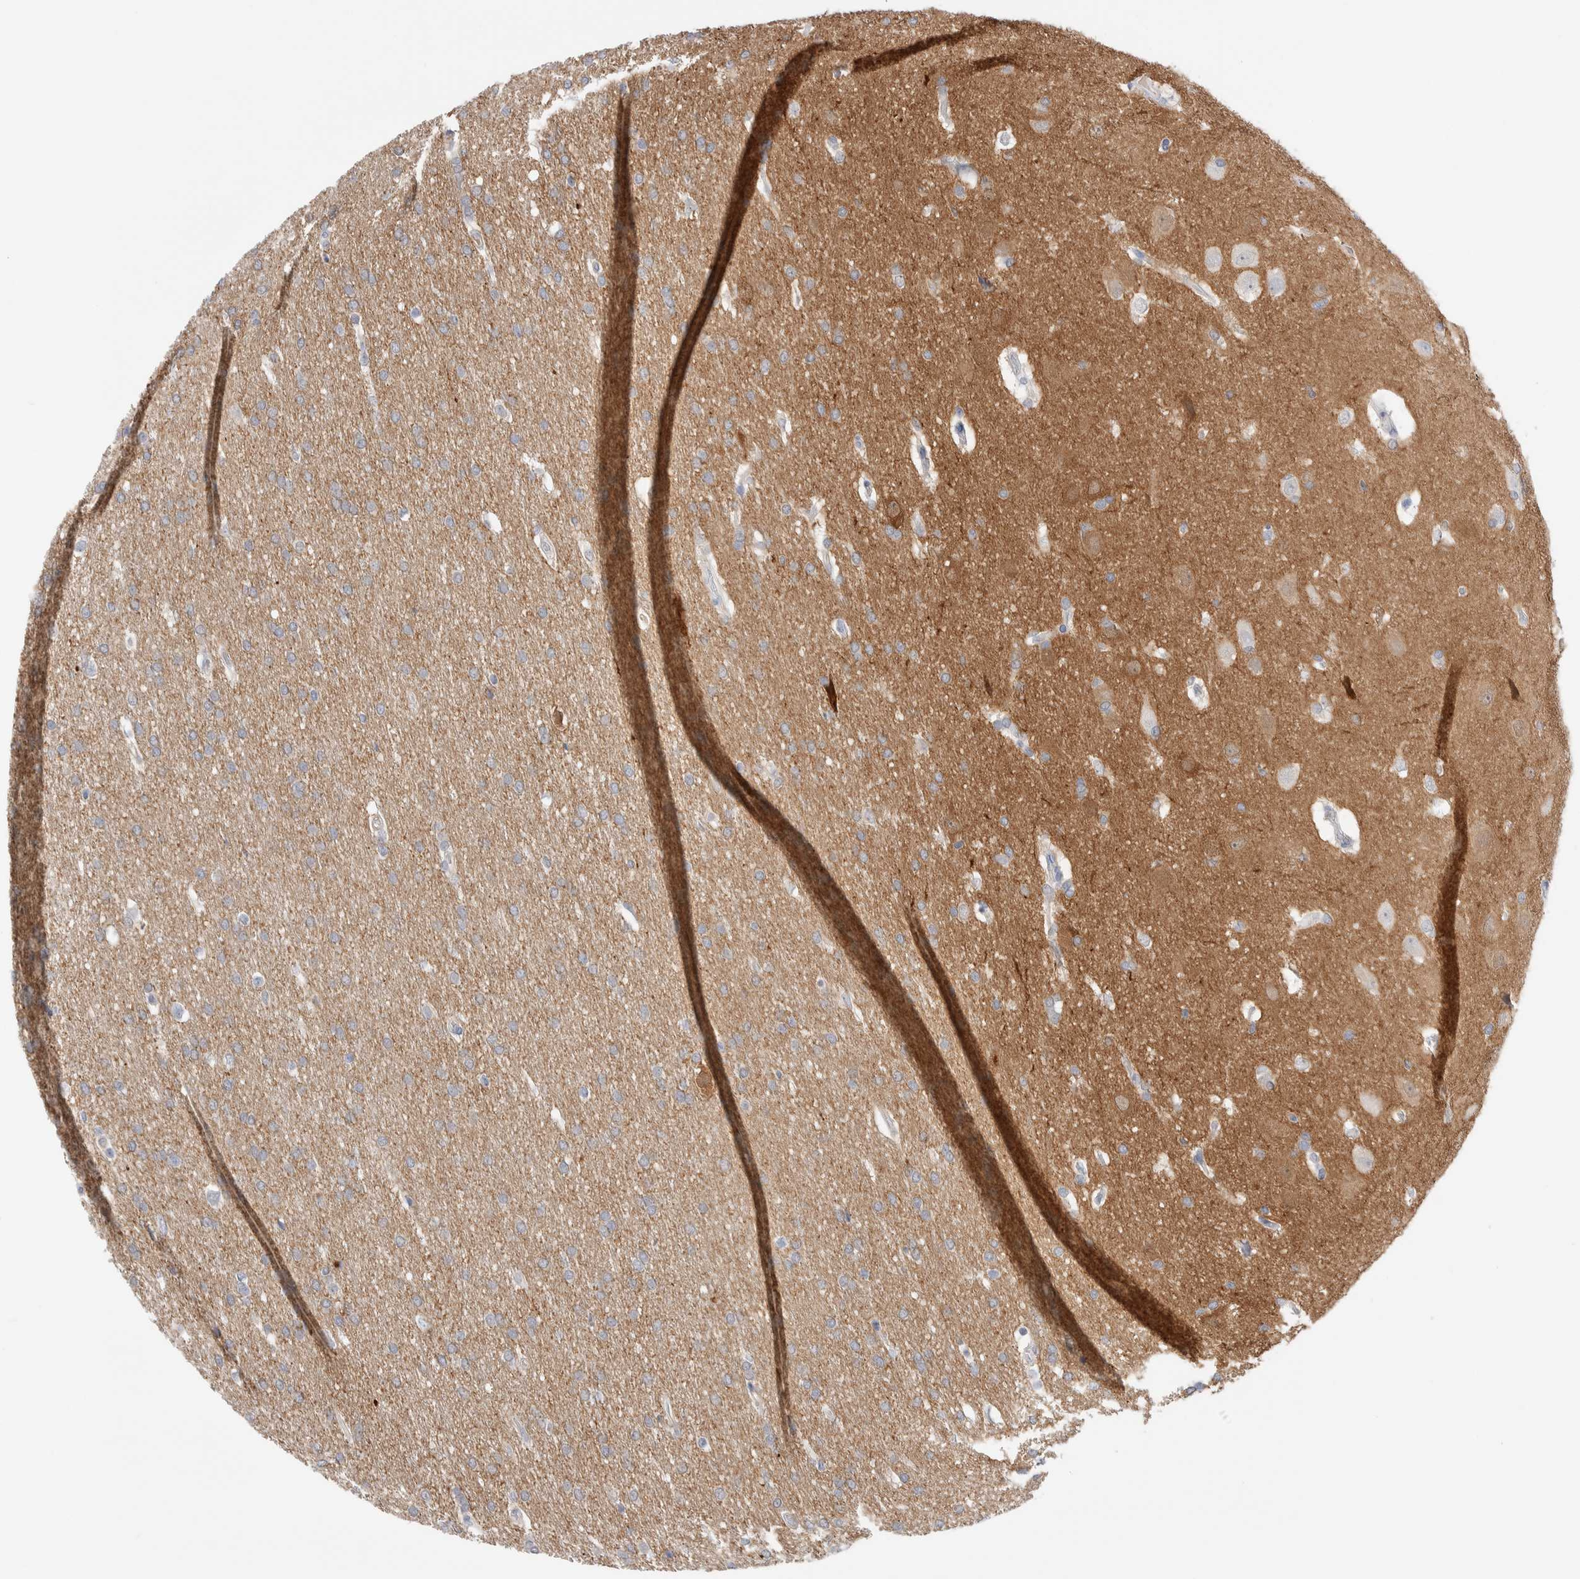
{"staining": {"intensity": "negative", "quantity": "none", "location": "none"}, "tissue": "glioma", "cell_type": "Tumor cells", "image_type": "cancer", "snomed": [{"axis": "morphology", "description": "Glioma, malignant, Low grade"}, {"axis": "topography", "description": "Brain"}], "caption": "Immunohistochemistry (IHC) of human glioma reveals no expression in tumor cells.", "gene": "GDA", "patient": {"sex": "female", "age": 37}}